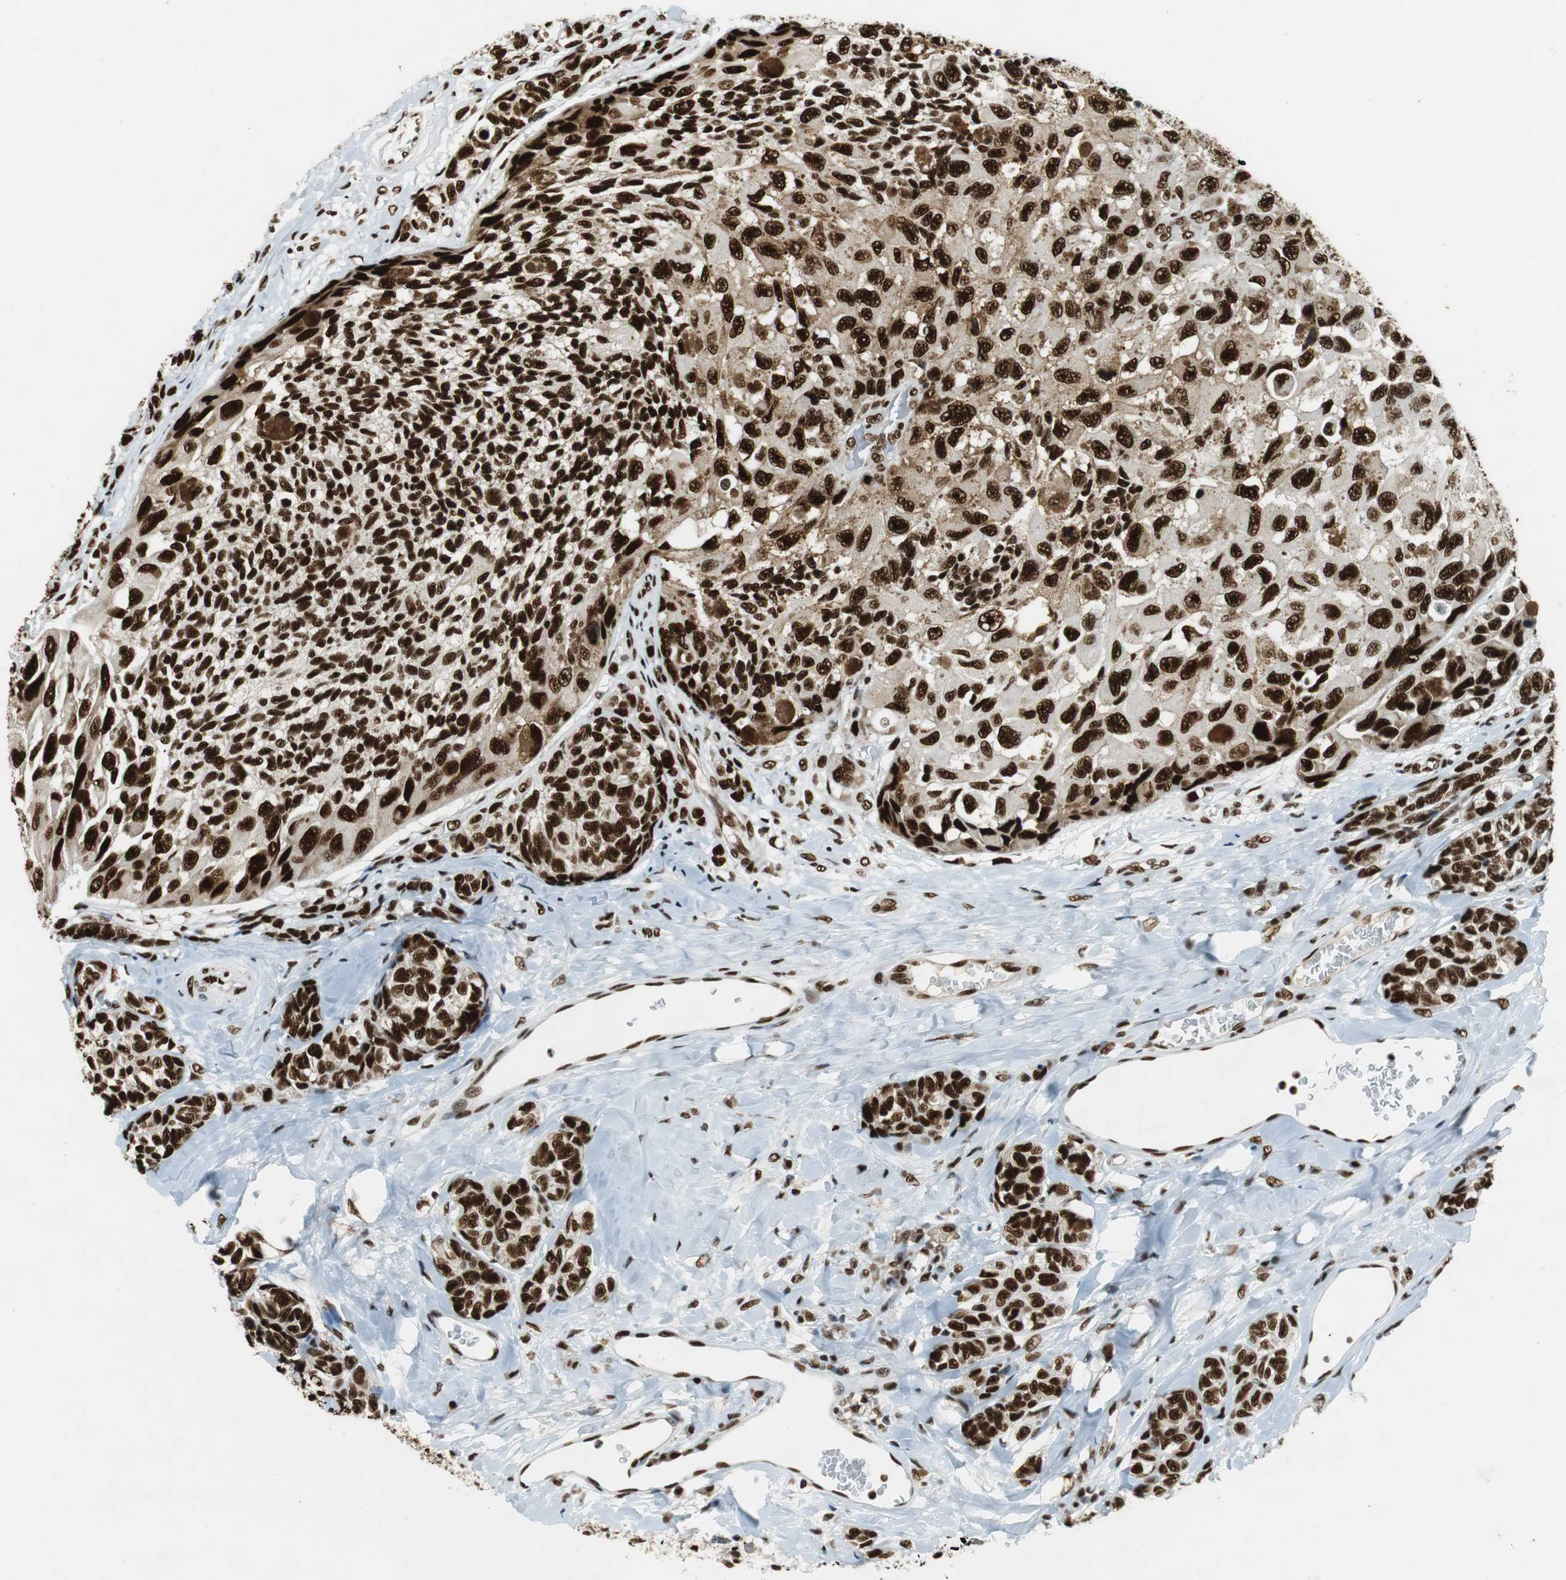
{"staining": {"intensity": "strong", "quantity": ">75%", "location": "nuclear"}, "tissue": "melanoma", "cell_type": "Tumor cells", "image_type": "cancer", "snomed": [{"axis": "morphology", "description": "Malignant melanoma, NOS"}, {"axis": "topography", "description": "Skin"}], "caption": "Tumor cells display high levels of strong nuclear staining in approximately >75% of cells in melanoma. (Stains: DAB (3,3'-diaminobenzidine) in brown, nuclei in blue, Microscopy: brightfield microscopy at high magnification).", "gene": "PRKDC", "patient": {"sex": "female", "age": 73}}